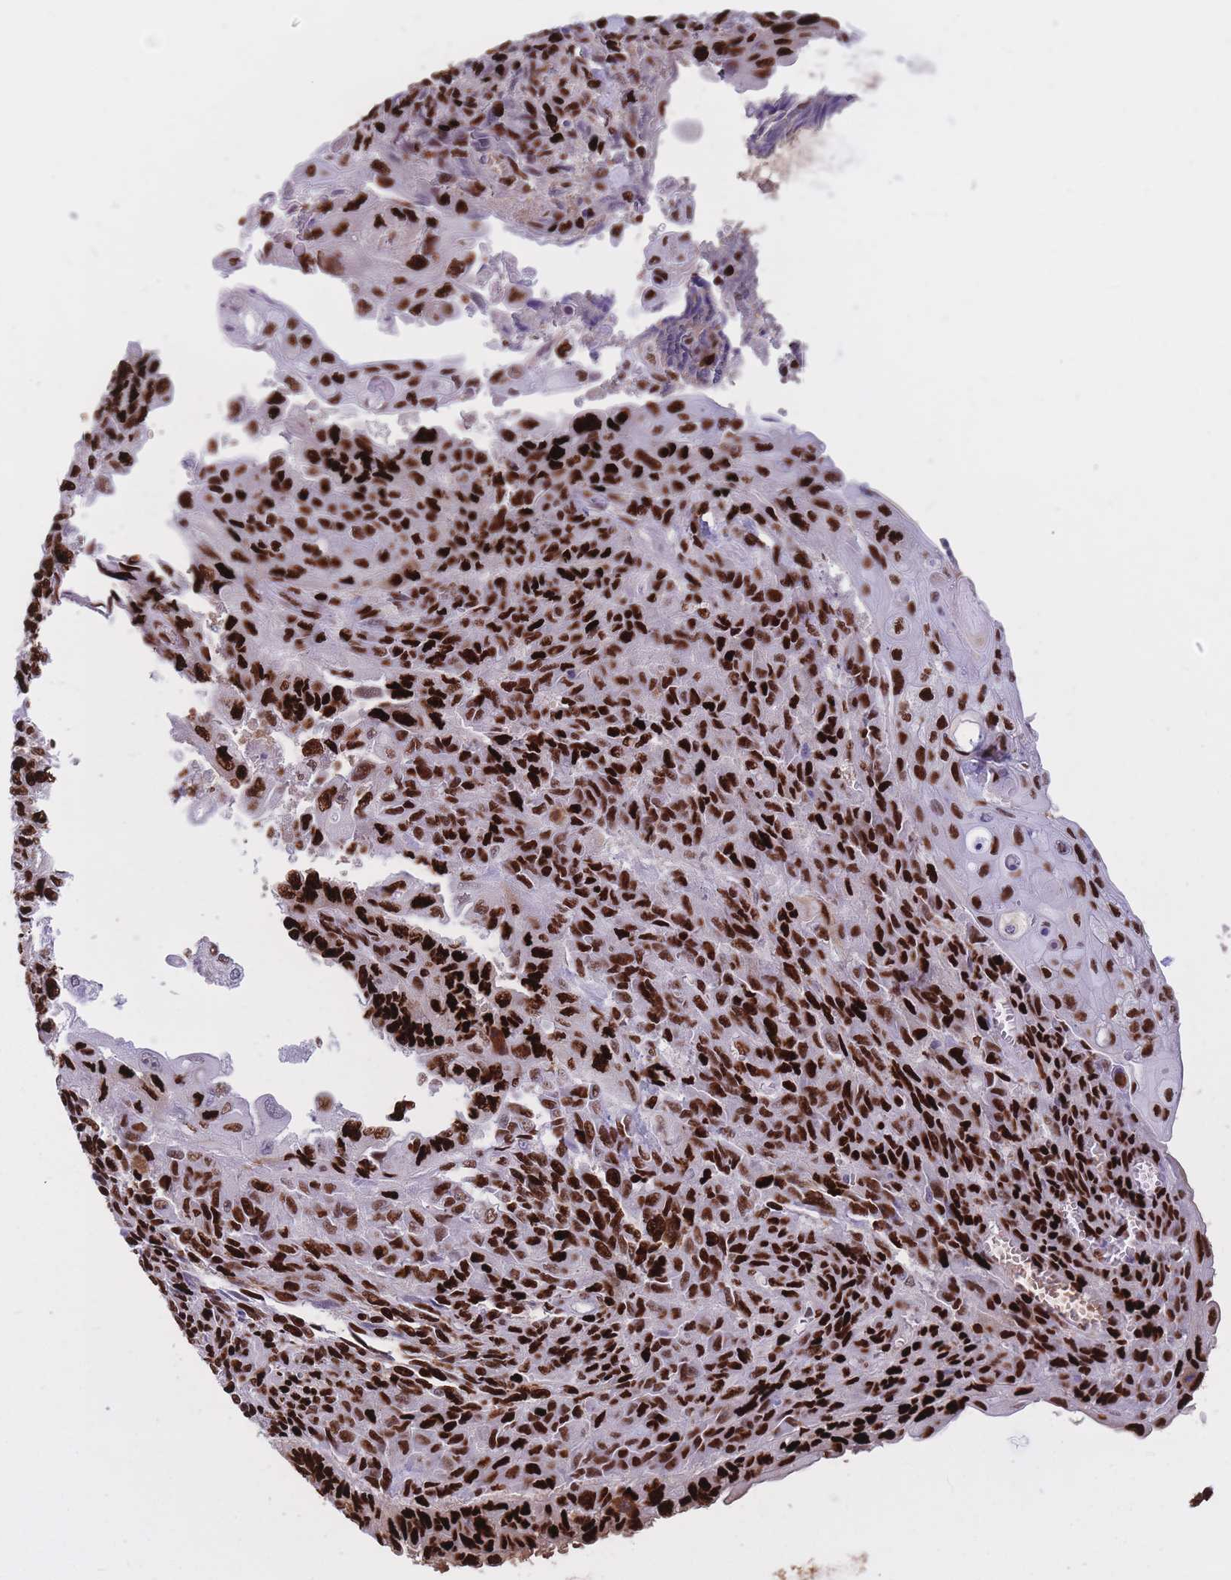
{"staining": {"intensity": "strong", "quantity": ">75%", "location": "nuclear"}, "tissue": "endometrial cancer", "cell_type": "Tumor cells", "image_type": "cancer", "snomed": [{"axis": "morphology", "description": "Adenocarcinoma, NOS"}, {"axis": "topography", "description": "Endometrium"}], "caption": "Immunohistochemistry (DAB (3,3'-diaminobenzidine)) staining of human endometrial adenocarcinoma reveals strong nuclear protein expression in about >75% of tumor cells.", "gene": "NASP", "patient": {"sex": "female", "age": 32}}